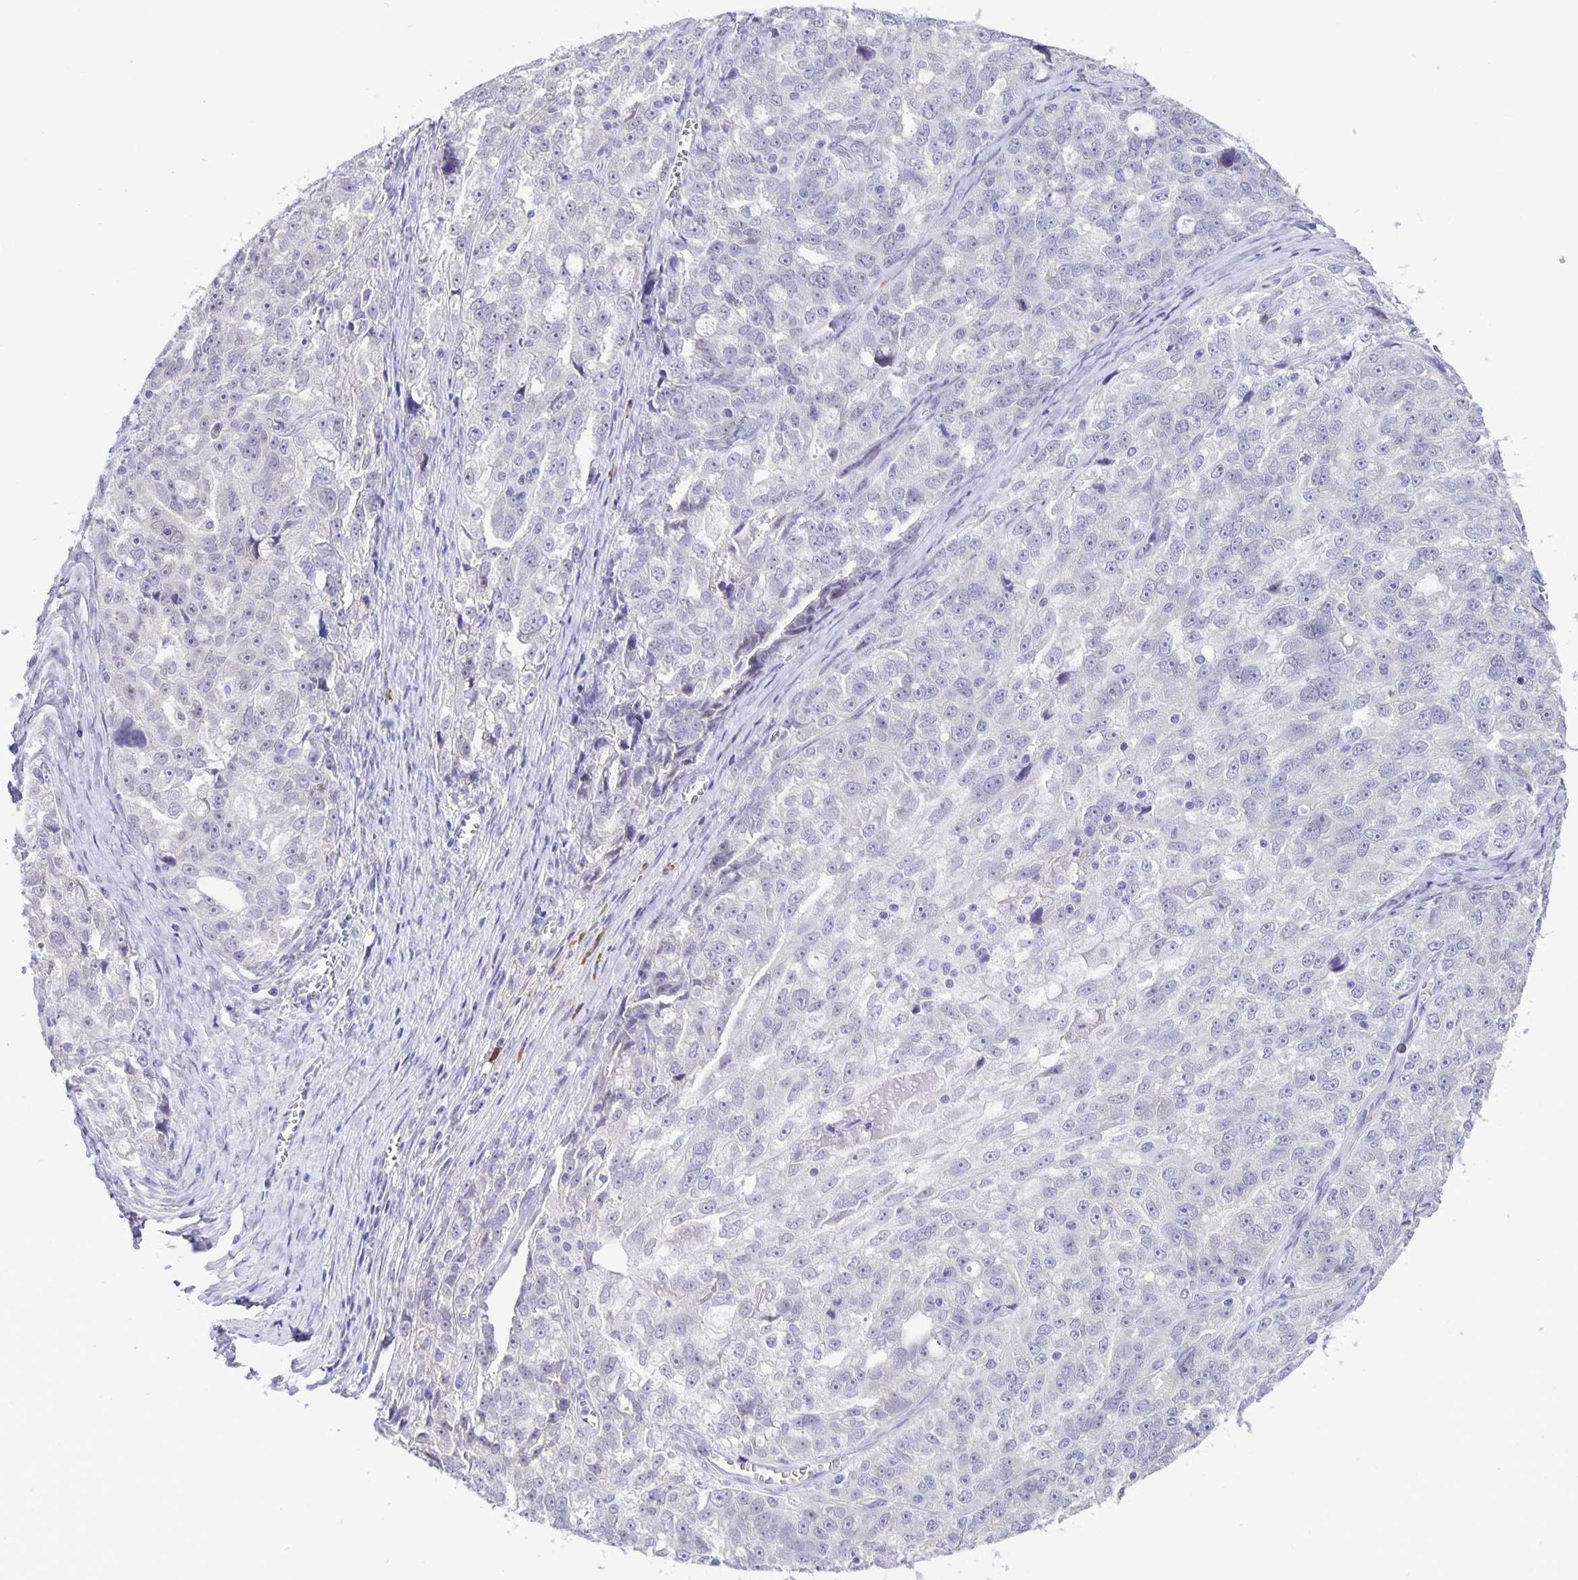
{"staining": {"intensity": "negative", "quantity": "none", "location": "none"}, "tissue": "ovarian cancer", "cell_type": "Tumor cells", "image_type": "cancer", "snomed": [{"axis": "morphology", "description": "Cystadenocarcinoma, serous, NOS"}, {"axis": "topography", "description": "Ovary"}], "caption": "This micrograph is of ovarian cancer stained with immunohistochemistry to label a protein in brown with the nuclei are counter-stained blue. There is no expression in tumor cells. (DAB (3,3'-diaminobenzidine) immunohistochemistry (IHC) with hematoxylin counter stain).", "gene": "ERMN", "patient": {"sex": "female", "age": 51}}